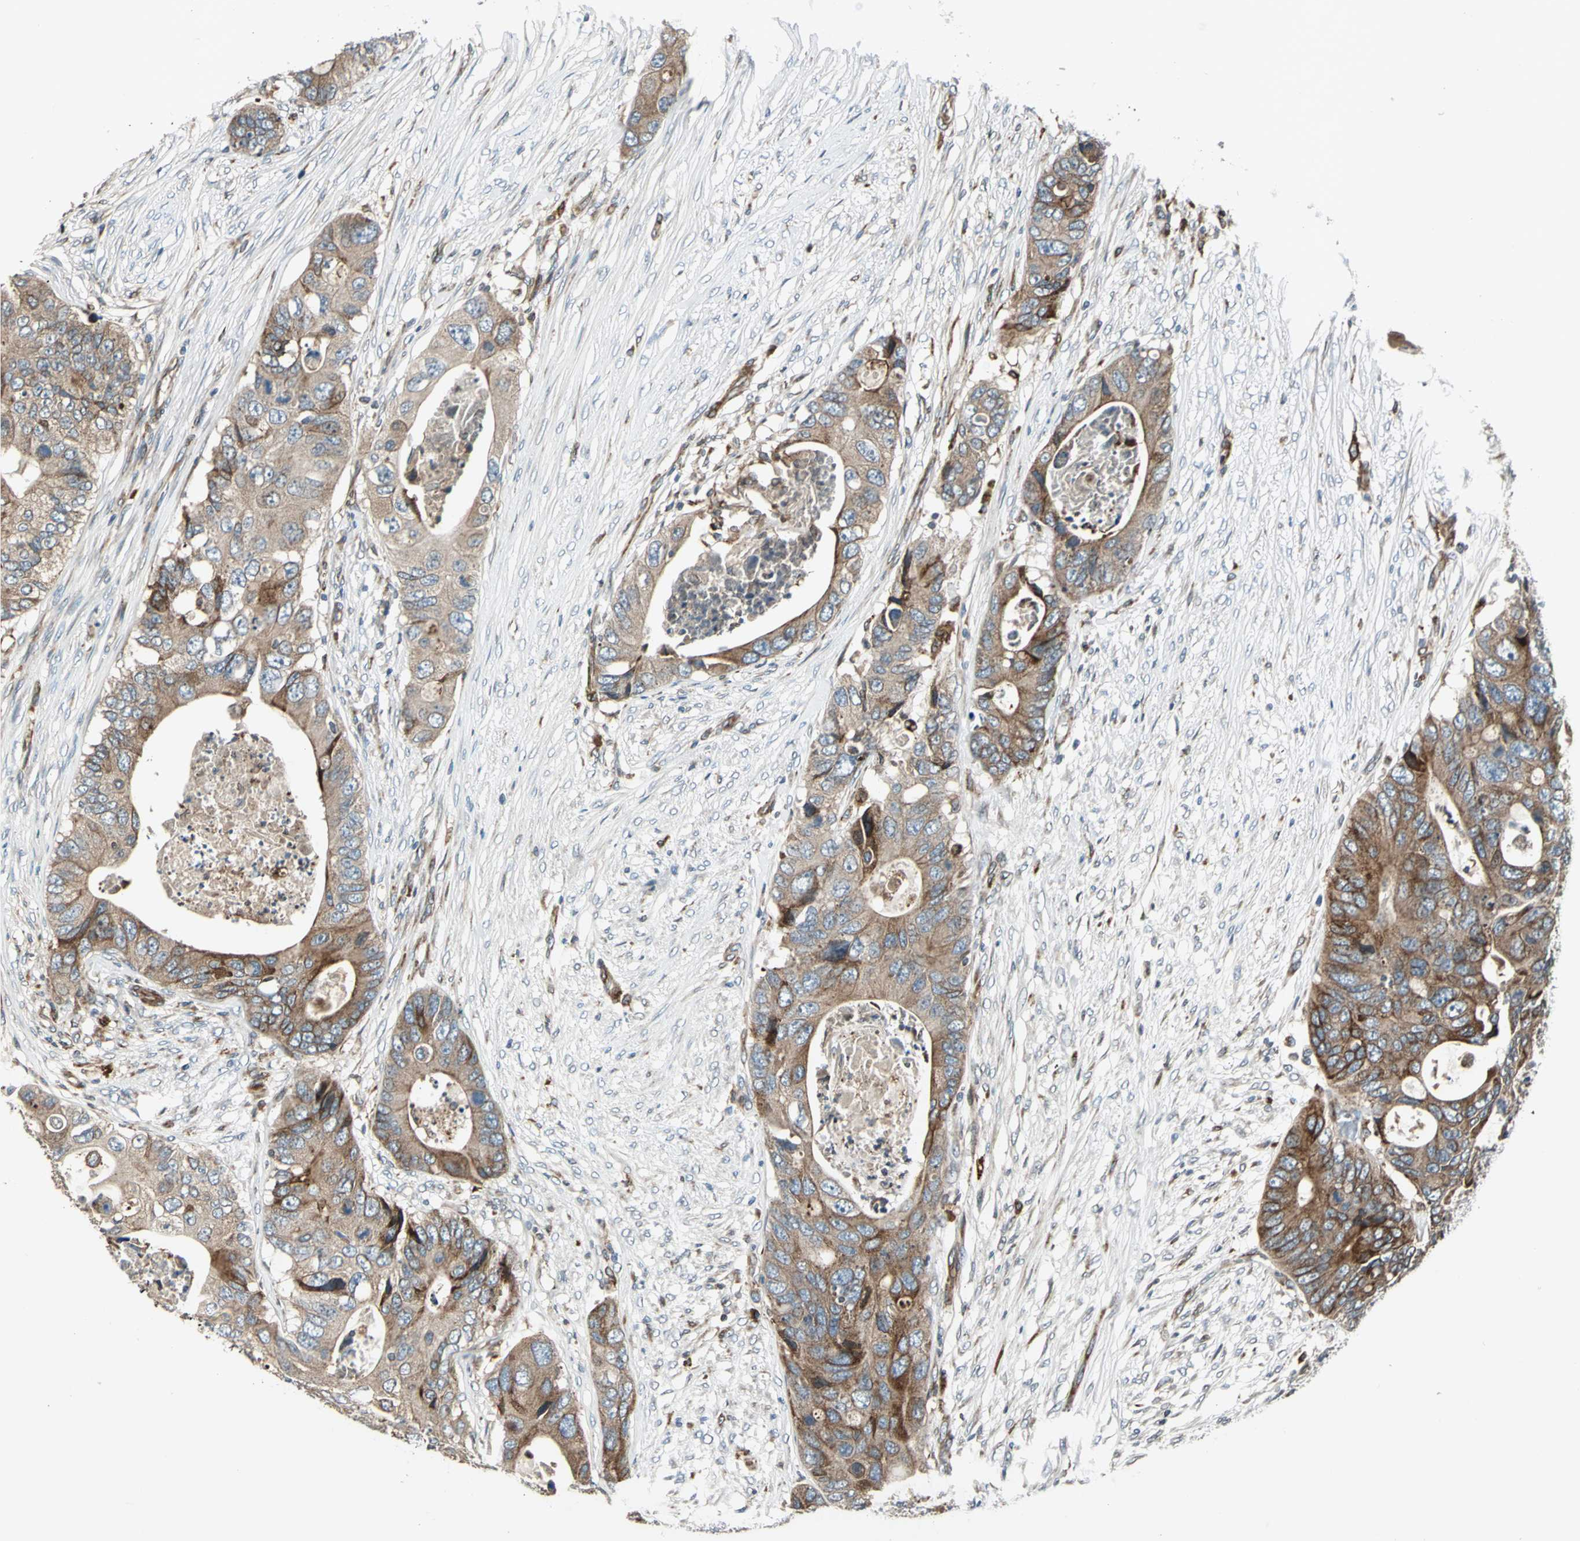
{"staining": {"intensity": "moderate", "quantity": ">75%", "location": "cytoplasmic/membranous"}, "tissue": "colorectal cancer", "cell_type": "Tumor cells", "image_type": "cancer", "snomed": [{"axis": "morphology", "description": "Adenocarcinoma, NOS"}, {"axis": "topography", "description": "Colon"}], "caption": "IHC photomicrograph of neoplastic tissue: colorectal cancer stained using IHC shows medium levels of moderate protein expression localized specifically in the cytoplasmic/membranous of tumor cells, appearing as a cytoplasmic/membranous brown color.", "gene": "HTATIP2", "patient": {"sex": "male", "age": 71}}